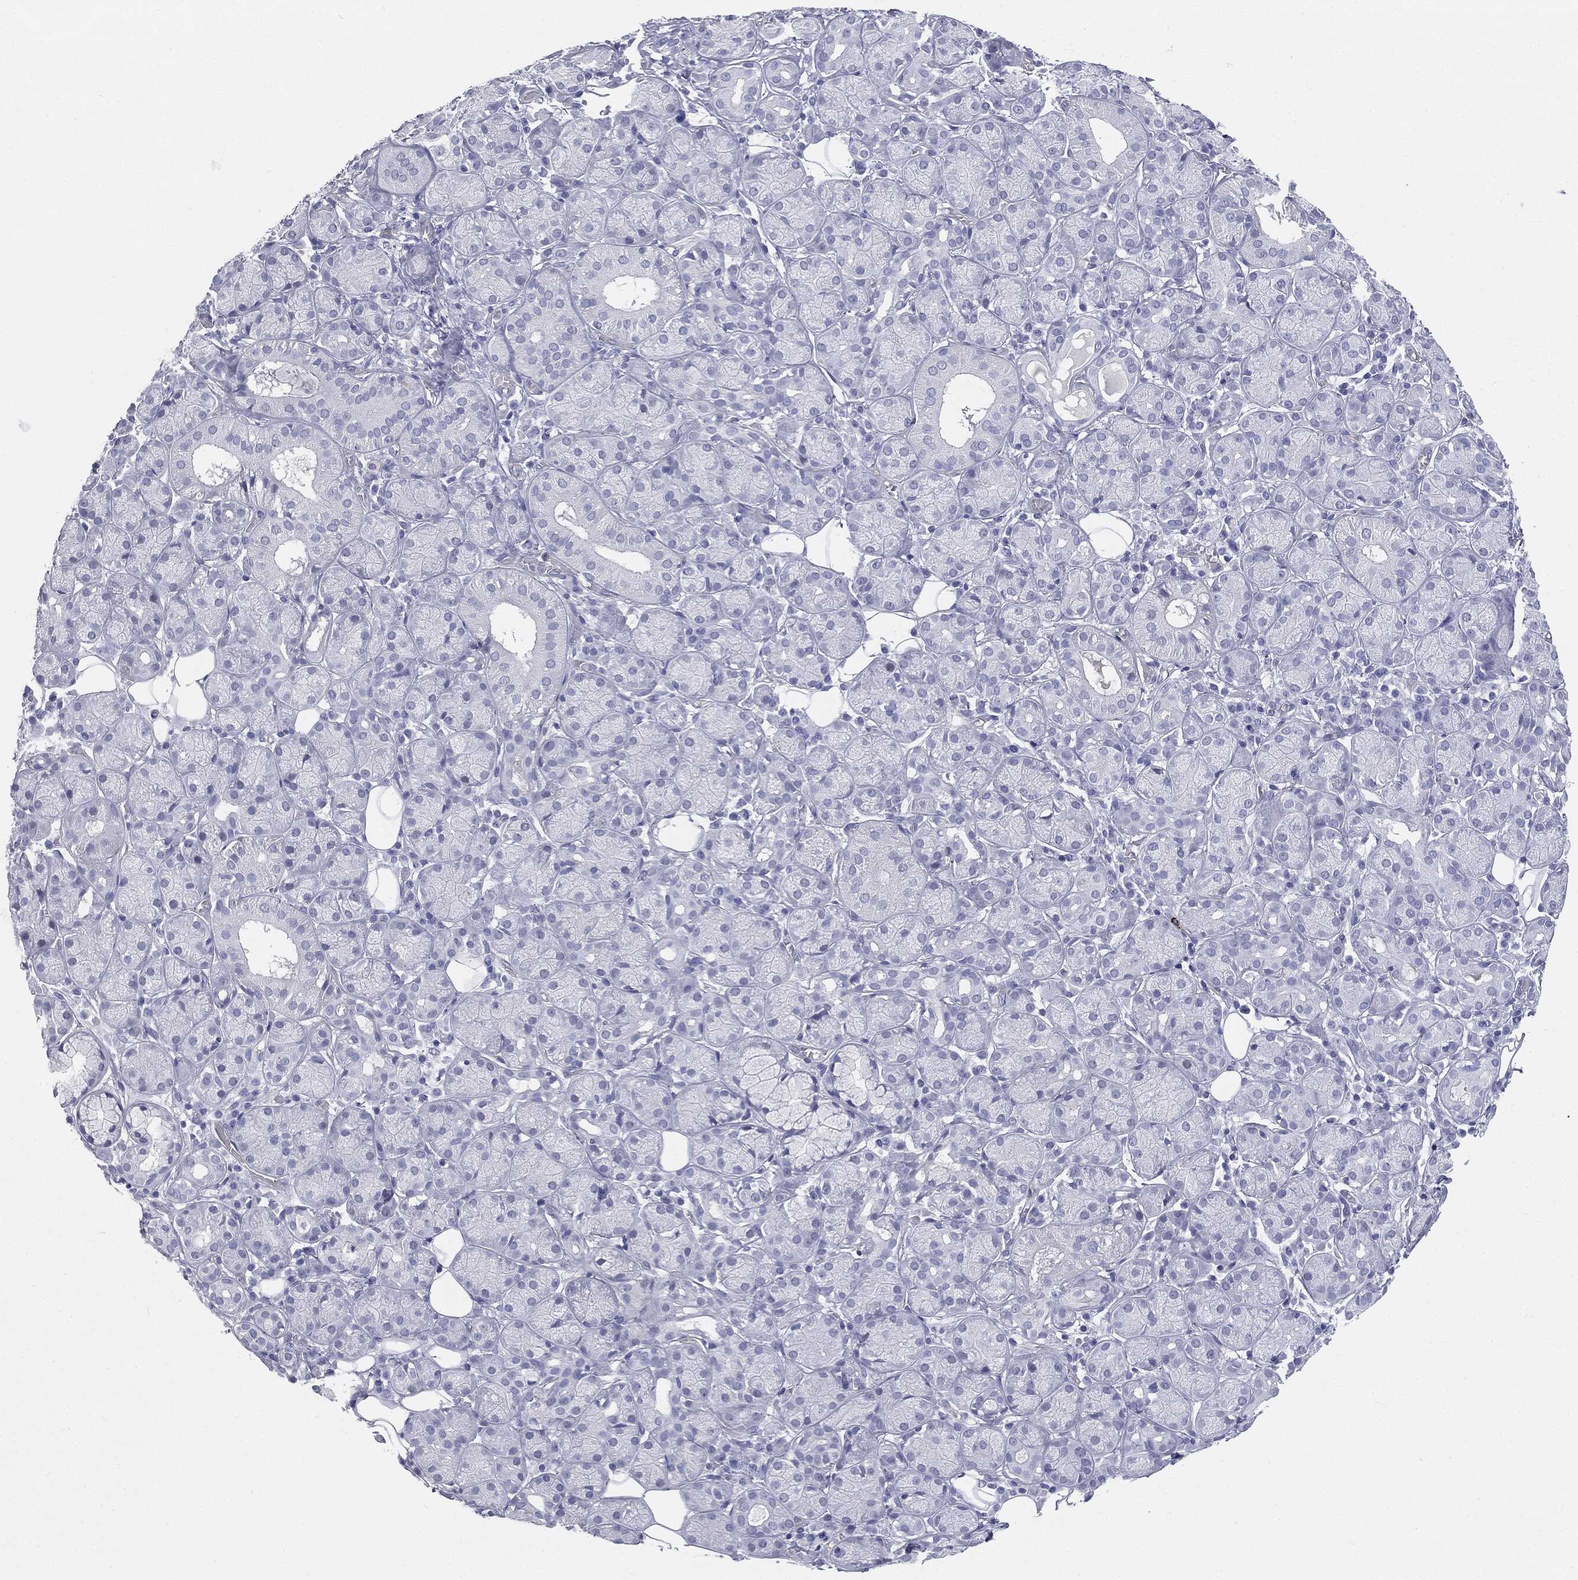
{"staining": {"intensity": "negative", "quantity": "none", "location": "none"}, "tissue": "salivary gland", "cell_type": "Glandular cells", "image_type": "normal", "snomed": [{"axis": "morphology", "description": "Normal tissue, NOS"}, {"axis": "topography", "description": "Salivary gland"}], "caption": "This is an immunohistochemistry (IHC) photomicrograph of benign salivary gland. There is no positivity in glandular cells.", "gene": "MUC5AC", "patient": {"sex": "male", "age": 71}}